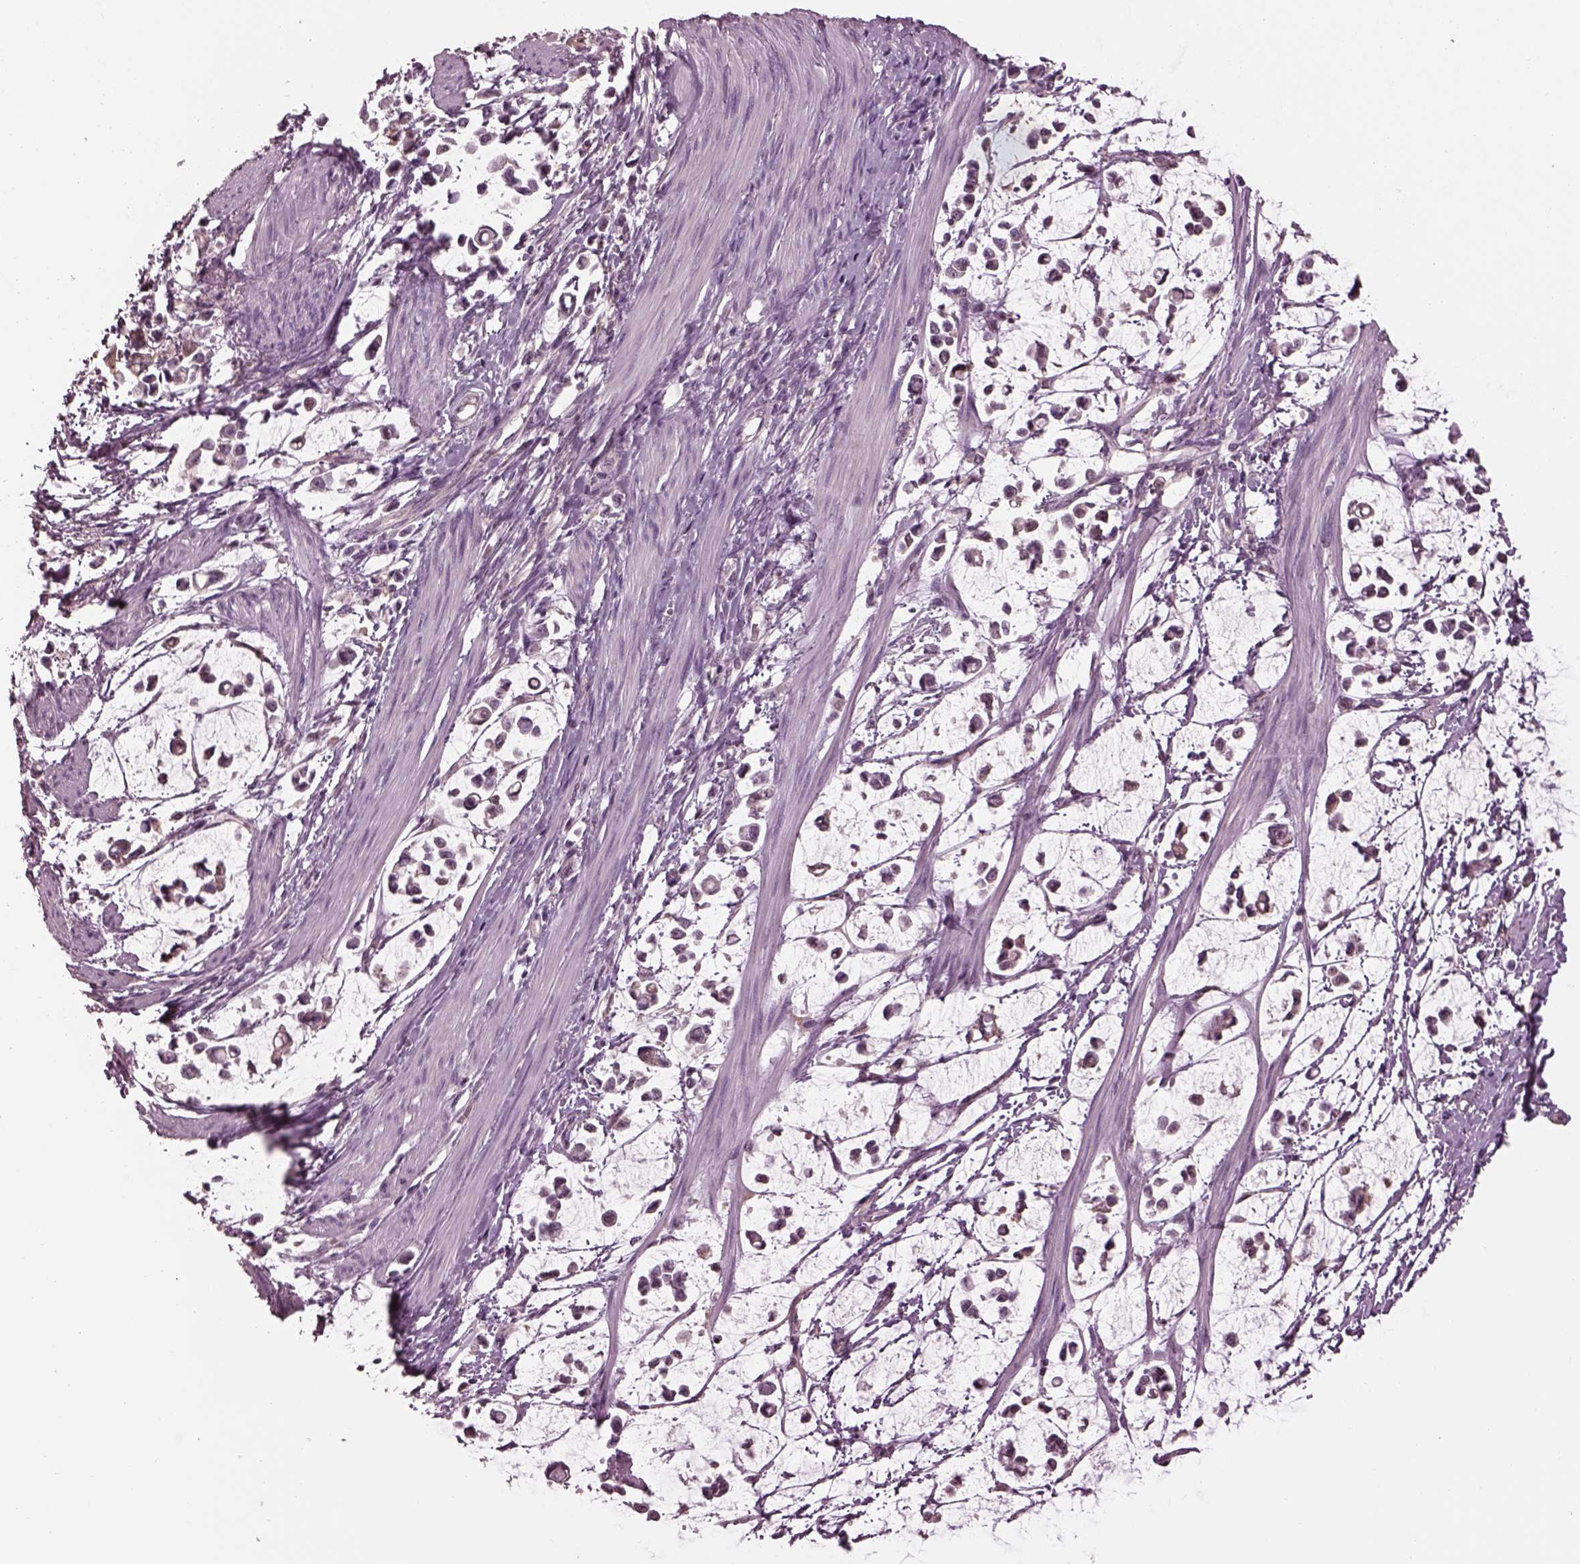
{"staining": {"intensity": "negative", "quantity": "none", "location": "none"}, "tissue": "stomach cancer", "cell_type": "Tumor cells", "image_type": "cancer", "snomed": [{"axis": "morphology", "description": "Adenocarcinoma, NOS"}, {"axis": "topography", "description": "Stomach"}], "caption": "This is a micrograph of IHC staining of stomach adenocarcinoma, which shows no positivity in tumor cells.", "gene": "SRI", "patient": {"sex": "male", "age": 82}}